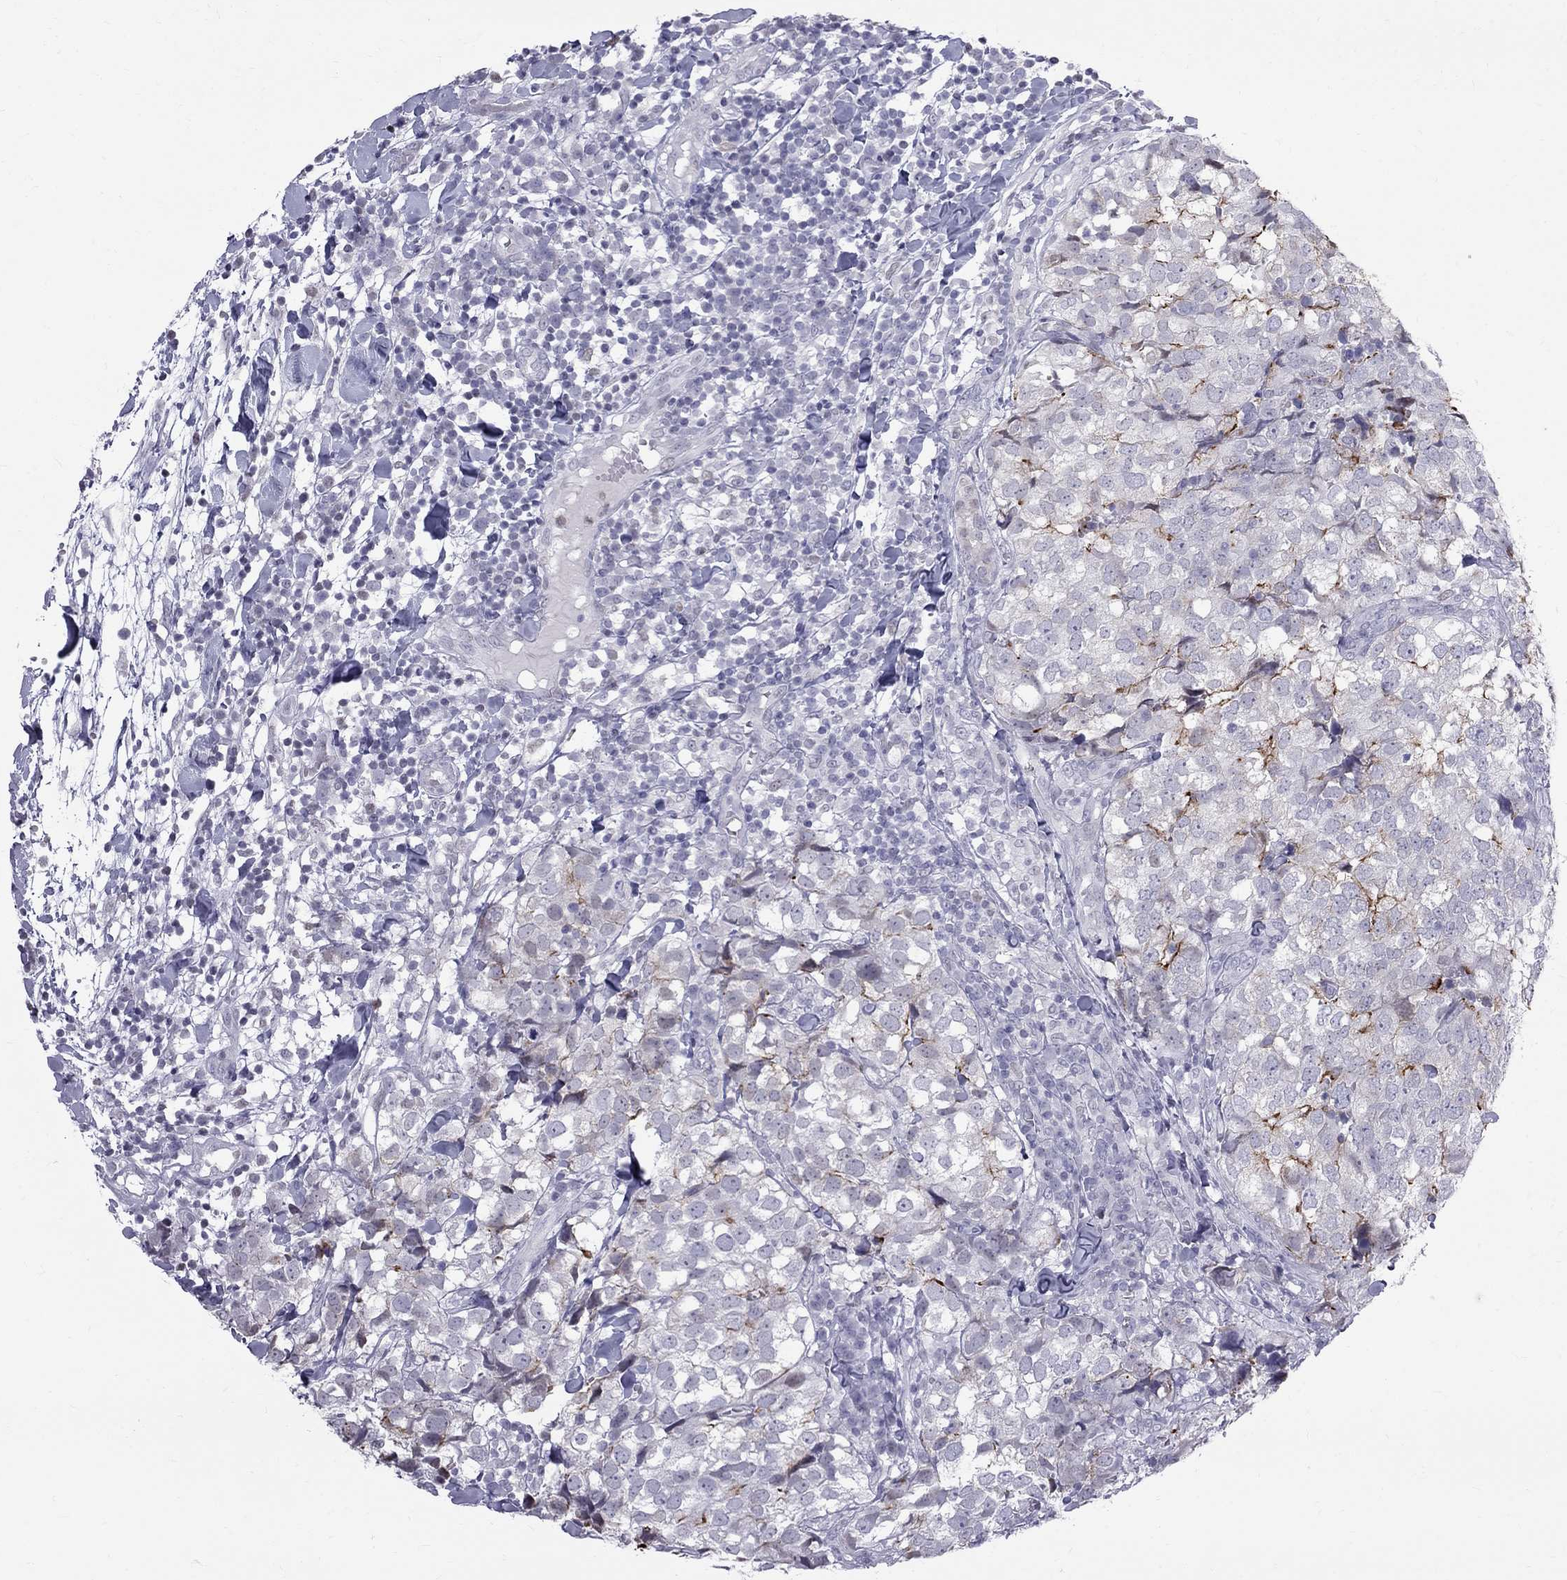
{"staining": {"intensity": "strong", "quantity": "<25%", "location": "cytoplasmic/membranous"}, "tissue": "breast cancer", "cell_type": "Tumor cells", "image_type": "cancer", "snomed": [{"axis": "morphology", "description": "Duct carcinoma"}, {"axis": "topography", "description": "Breast"}], "caption": "Immunohistochemical staining of human breast invasive ductal carcinoma reveals medium levels of strong cytoplasmic/membranous positivity in approximately <25% of tumor cells.", "gene": "MUC15", "patient": {"sex": "female", "age": 30}}